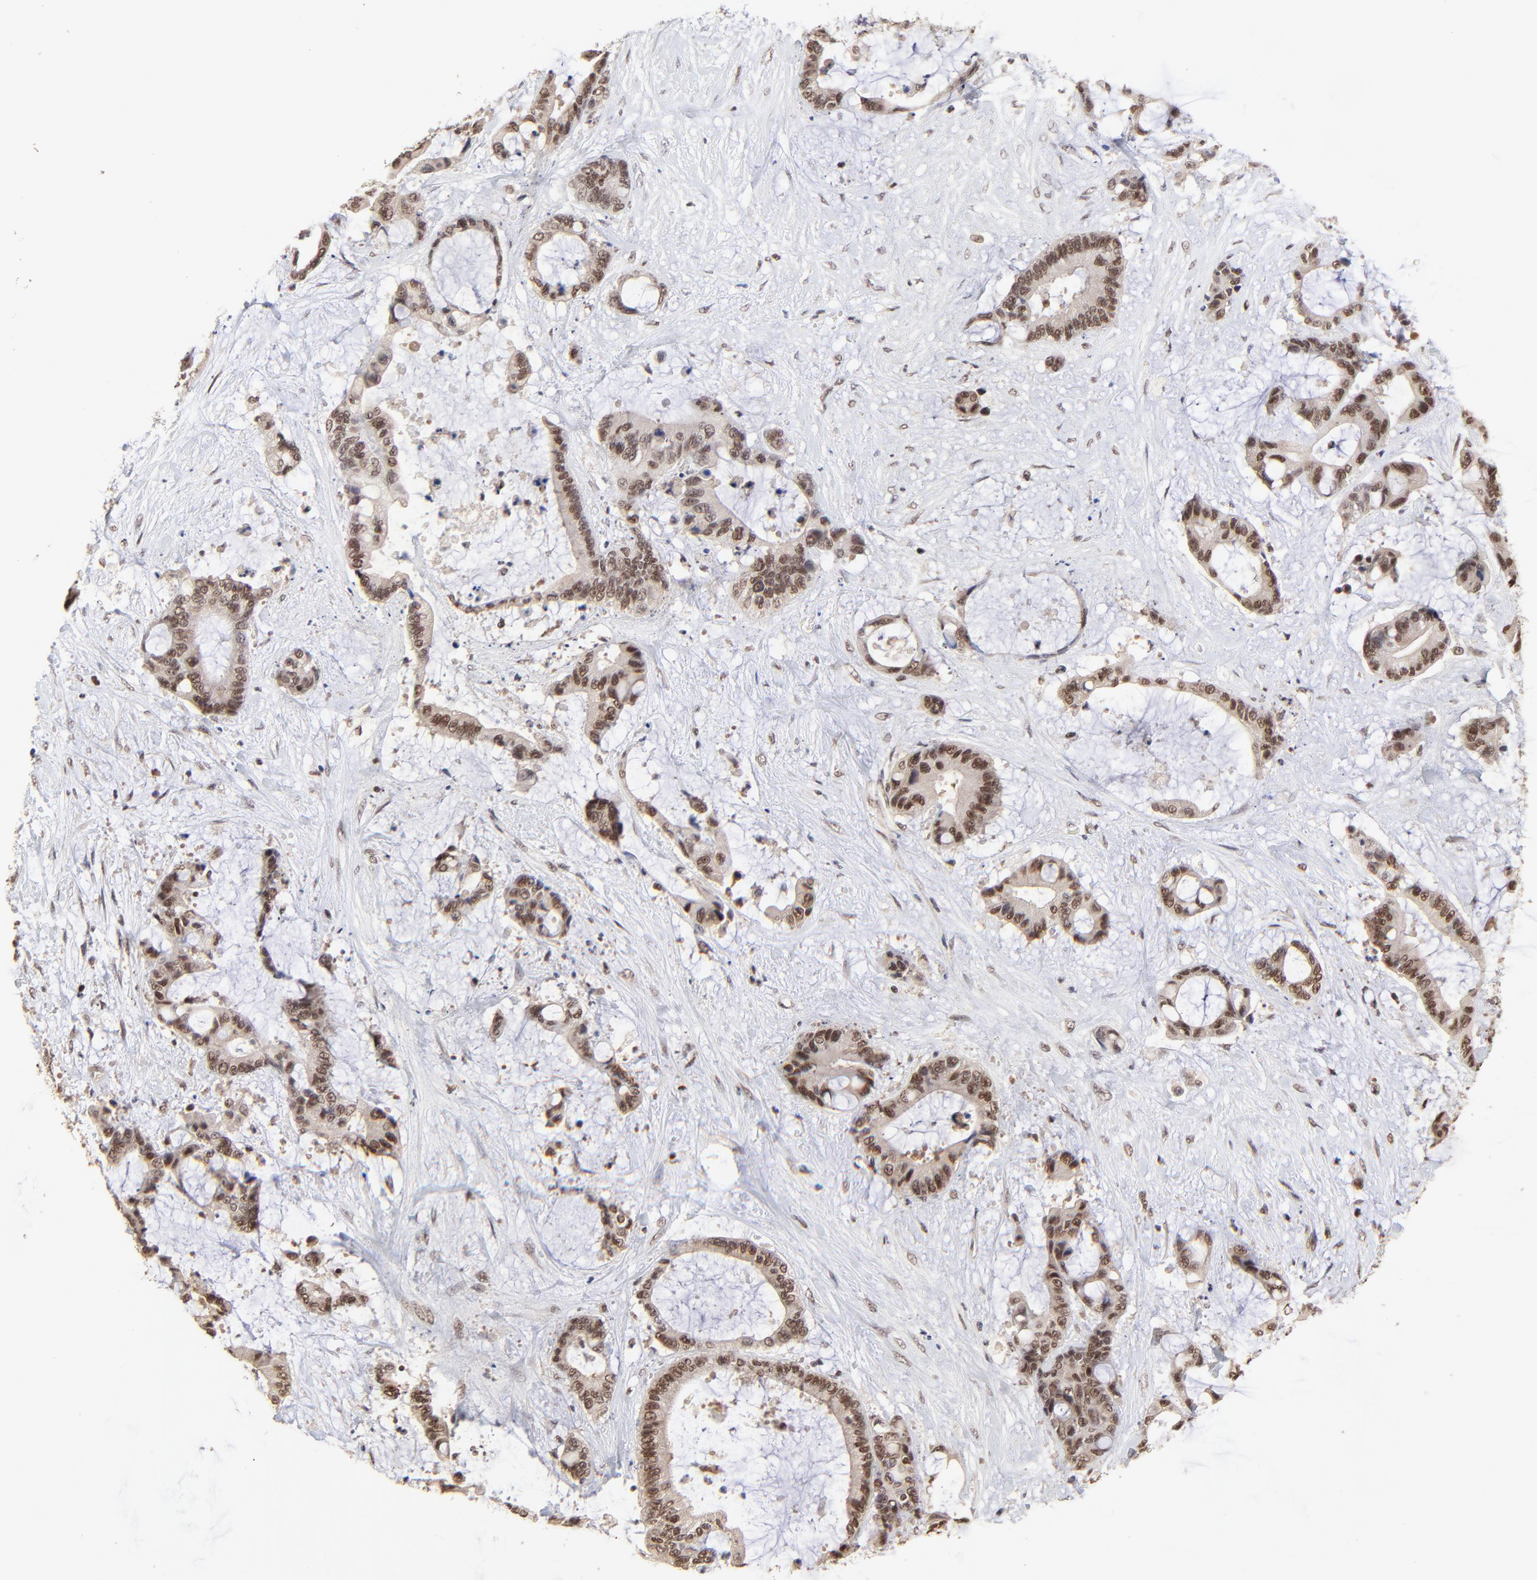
{"staining": {"intensity": "moderate", "quantity": ">75%", "location": "cytoplasmic/membranous,nuclear"}, "tissue": "liver cancer", "cell_type": "Tumor cells", "image_type": "cancer", "snomed": [{"axis": "morphology", "description": "Cholangiocarcinoma"}, {"axis": "topography", "description": "Liver"}], "caption": "A brown stain labels moderate cytoplasmic/membranous and nuclear staining of a protein in human liver cholangiocarcinoma tumor cells.", "gene": "DSN1", "patient": {"sex": "female", "age": 73}}